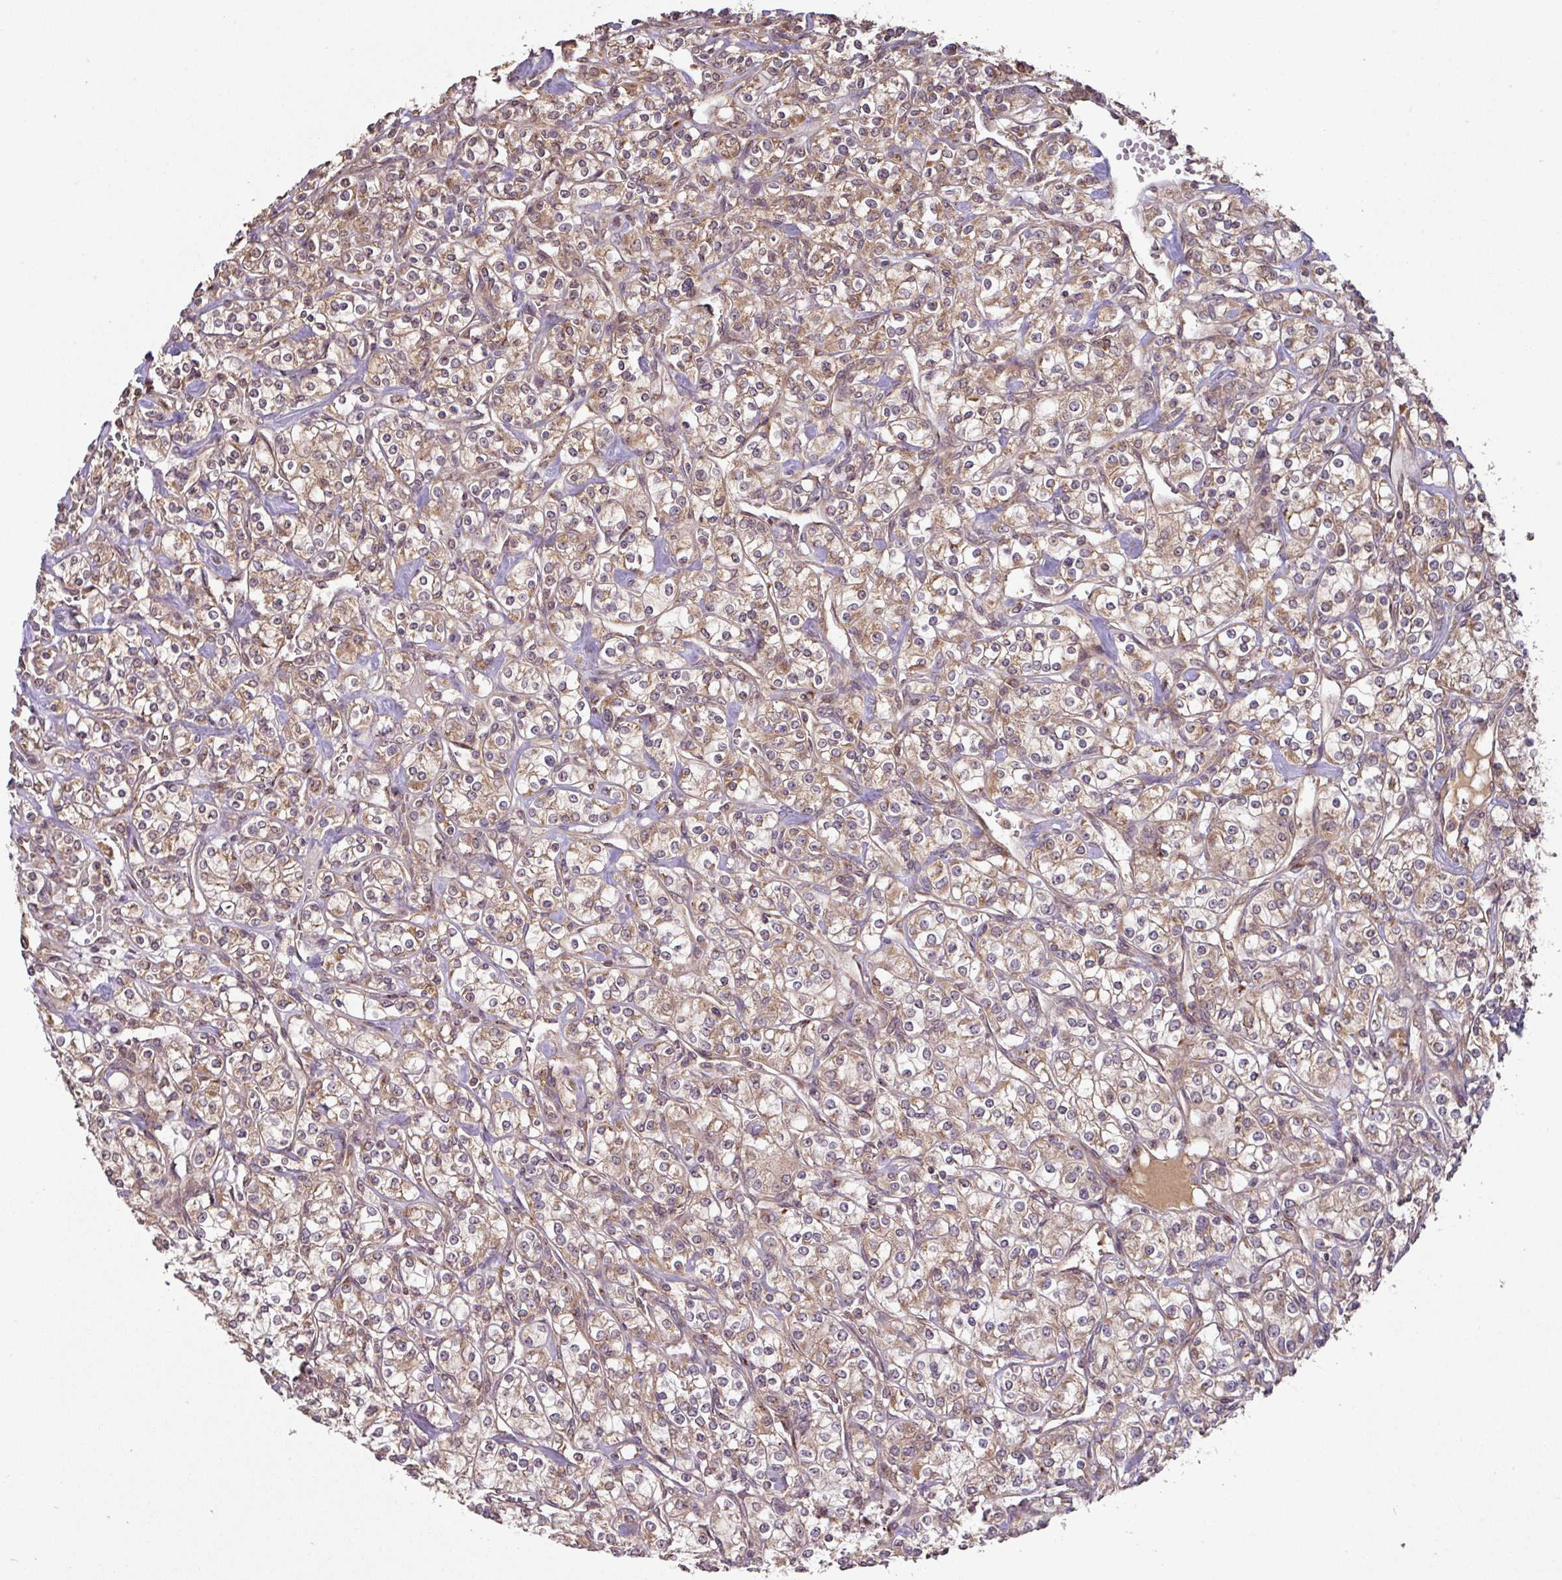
{"staining": {"intensity": "moderate", "quantity": ">75%", "location": "cytoplasmic/membranous"}, "tissue": "renal cancer", "cell_type": "Tumor cells", "image_type": "cancer", "snomed": [{"axis": "morphology", "description": "Adenocarcinoma, NOS"}, {"axis": "topography", "description": "Kidney"}], "caption": "An immunohistochemistry (IHC) micrograph of neoplastic tissue is shown. Protein staining in brown shows moderate cytoplasmic/membranous positivity in renal adenocarcinoma within tumor cells.", "gene": "MRRF", "patient": {"sex": "male", "age": 77}}